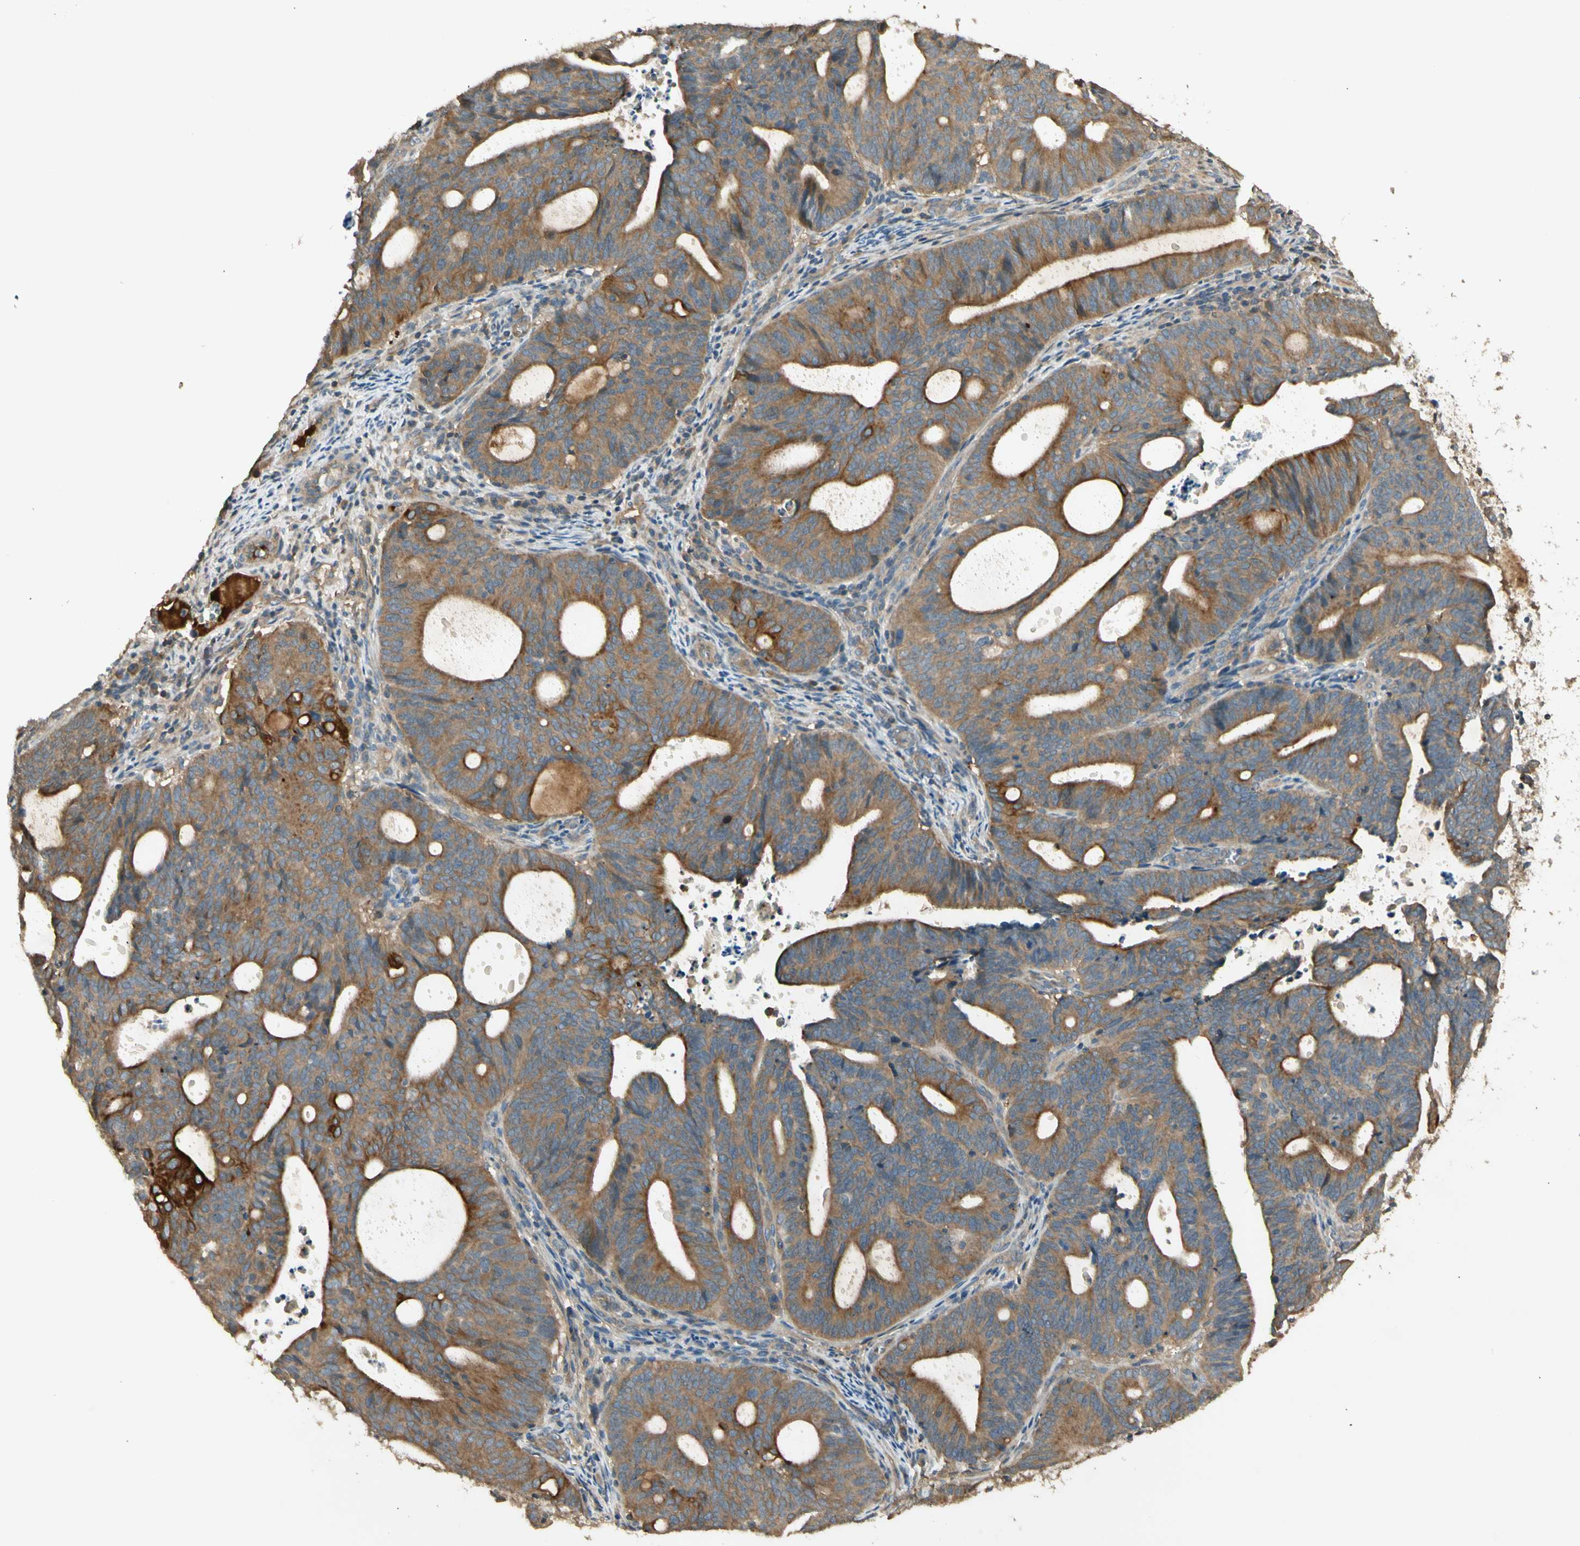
{"staining": {"intensity": "moderate", "quantity": ">75%", "location": "cytoplasmic/membranous"}, "tissue": "endometrial cancer", "cell_type": "Tumor cells", "image_type": "cancer", "snomed": [{"axis": "morphology", "description": "Adenocarcinoma, NOS"}, {"axis": "topography", "description": "Uterus"}], "caption": "Endometrial adenocarcinoma was stained to show a protein in brown. There is medium levels of moderate cytoplasmic/membranous positivity in approximately >75% of tumor cells. (Brightfield microscopy of DAB IHC at high magnification).", "gene": "PFDN5", "patient": {"sex": "female", "age": 83}}